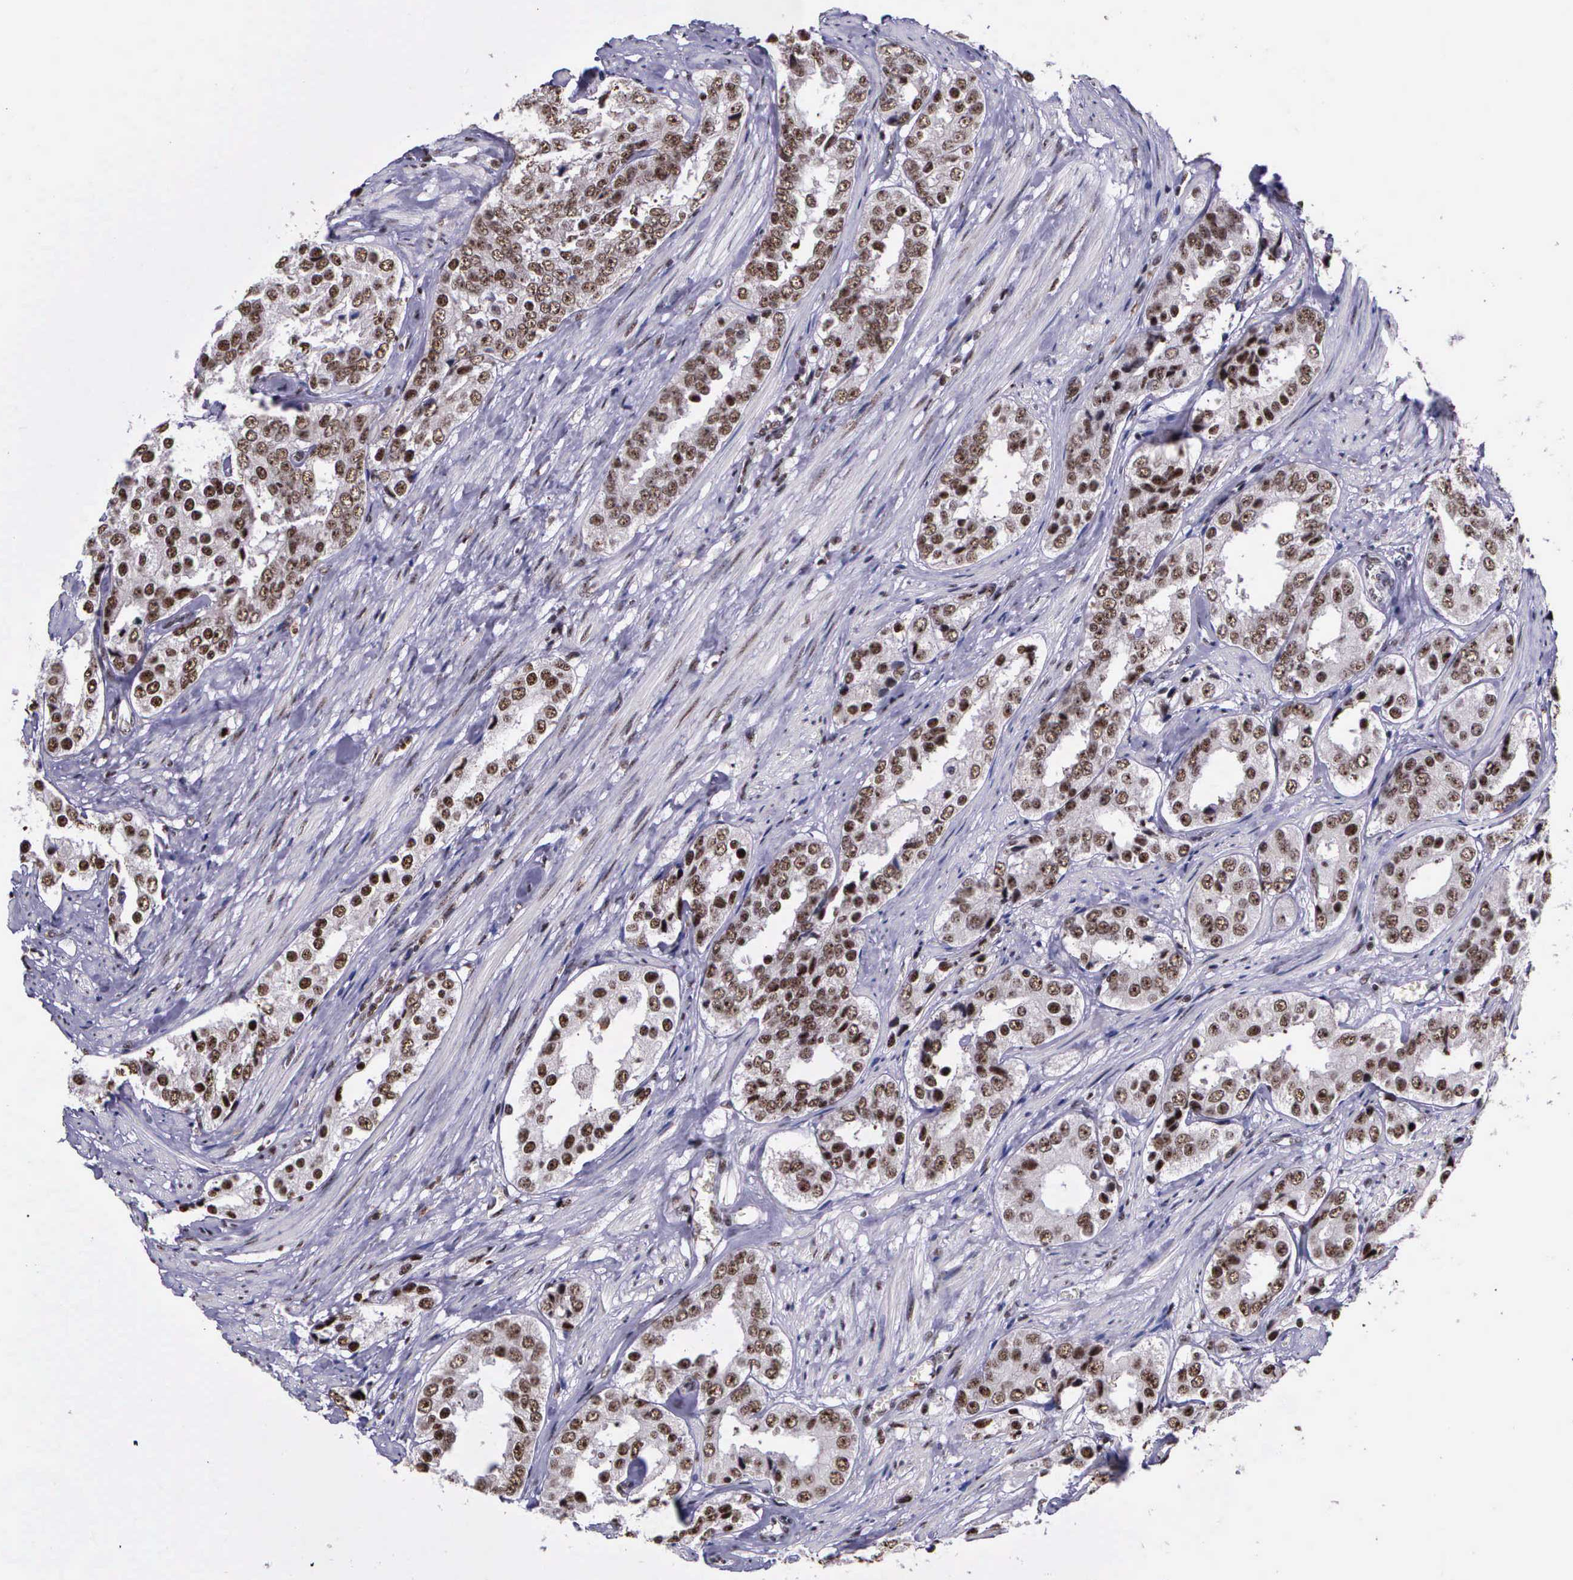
{"staining": {"intensity": "weak", "quantity": "25%-75%", "location": "nuclear"}, "tissue": "prostate cancer", "cell_type": "Tumor cells", "image_type": "cancer", "snomed": [{"axis": "morphology", "description": "Adenocarcinoma, Medium grade"}, {"axis": "topography", "description": "Prostate"}], "caption": "A low amount of weak nuclear expression is appreciated in approximately 25%-75% of tumor cells in medium-grade adenocarcinoma (prostate) tissue.", "gene": "FAM47A", "patient": {"sex": "male", "age": 73}}